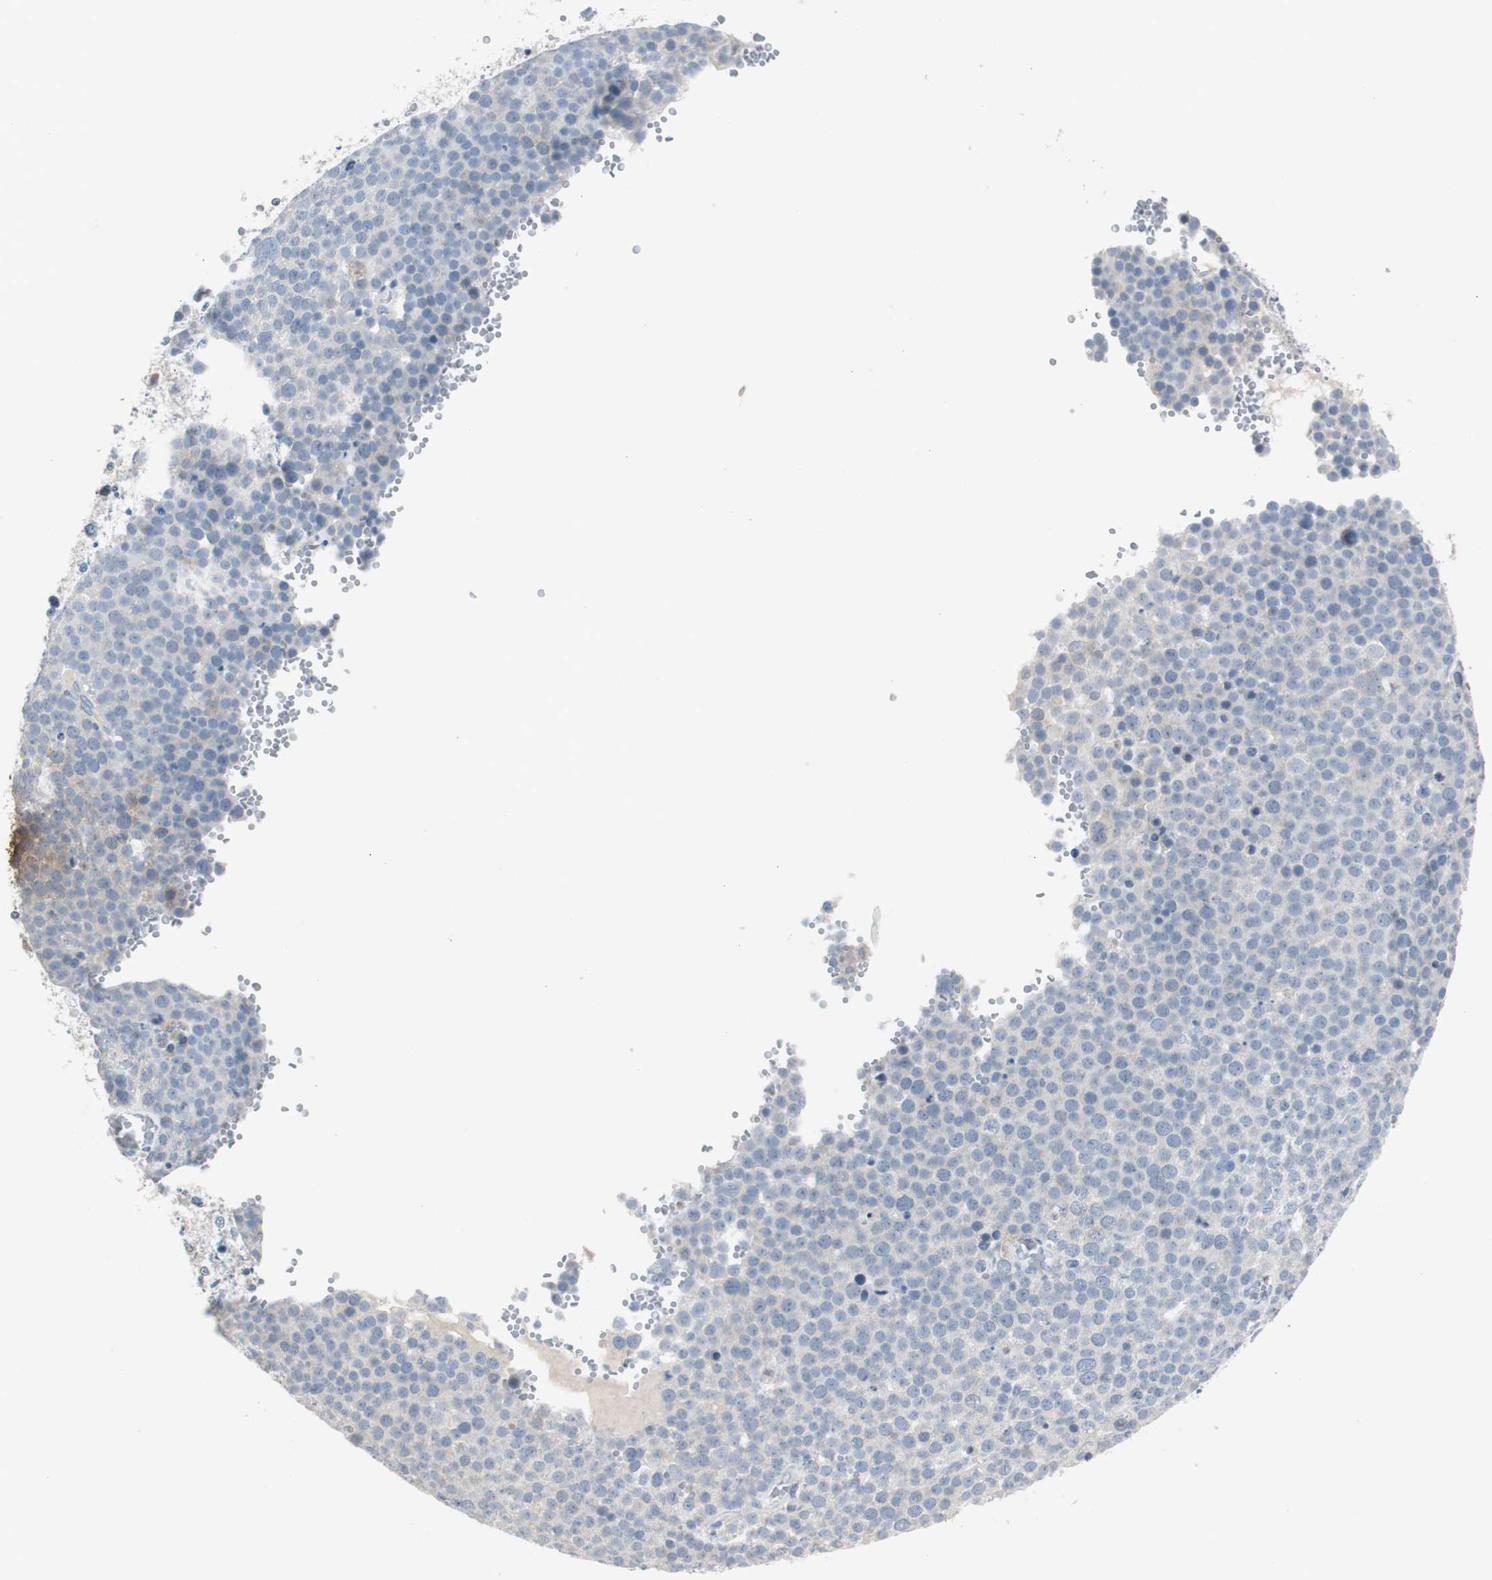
{"staining": {"intensity": "negative", "quantity": "none", "location": "none"}, "tissue": "testis cancer", "cell_type": "Tumor cells", "image_type": "cancer", "snomed": [{"axis": "morphology", "description": "Seminoma, NOS"}, {"axis": "topography", "description": "Testis"}], "caption": "Tumor cells show no significant staining in testis seminoma.", "gene": "TK1", "patient": {"sex": "male", "age": 71}}